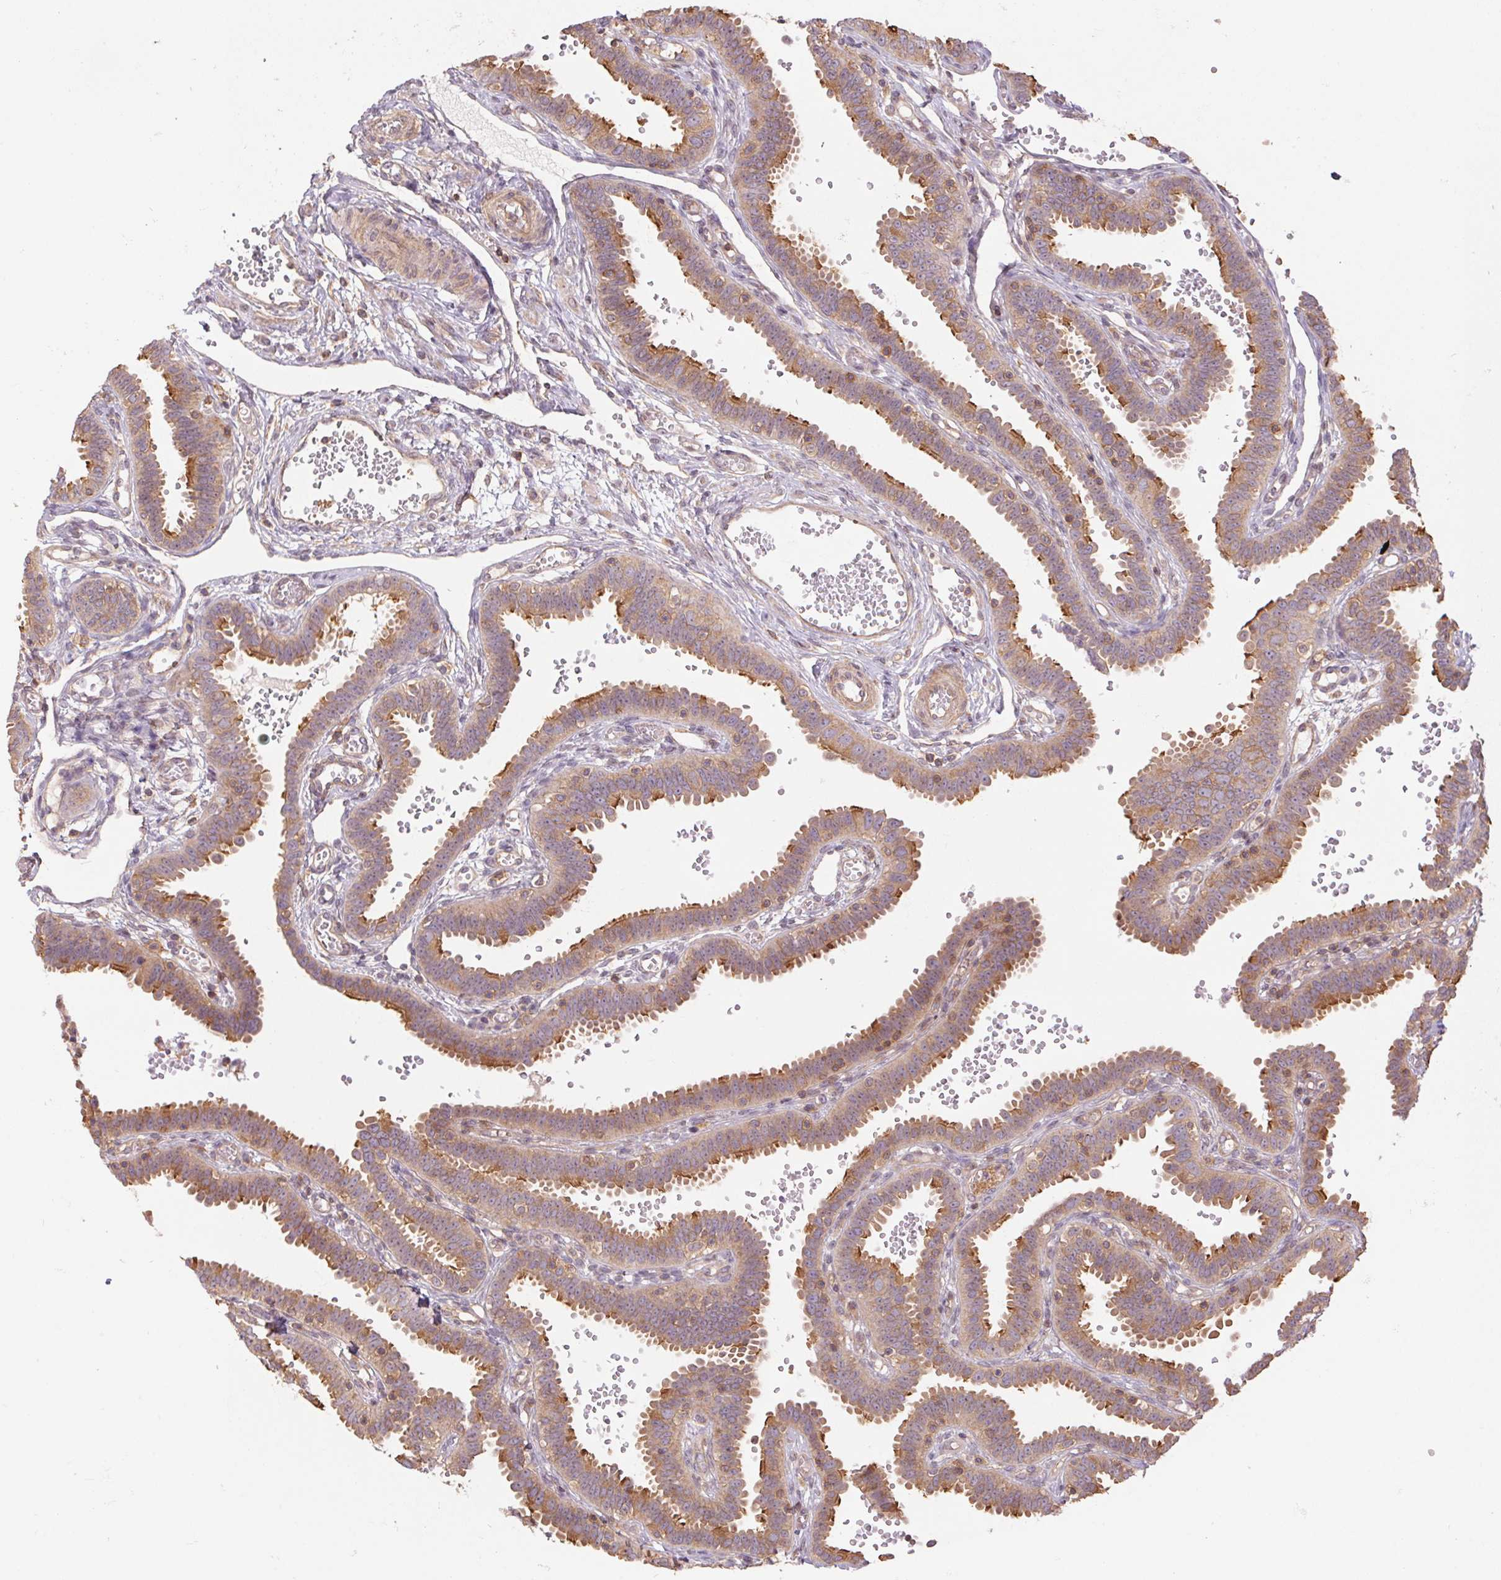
{"staining": {"intensity": "moderate", "quantity": ">75%", "location": "cytoplasmic/membranous"}, "tissue": "fallopian tube", "cell_type": "Glandular cells", "image_type": "normal", "snomed": [{"axis": "morphology", "description": "Normal tissue, NOS"}, {"axis": "topography", "description": "Fallopian tube"}], "caption": "This is an image of immunohistochemistry staining of benign fallopian tube, which shows moderate expression in the cytoplasmic/membranous of glandular cells.", "gene": "TUBA1A", "patient": {"sex": "female", "age": 37}}